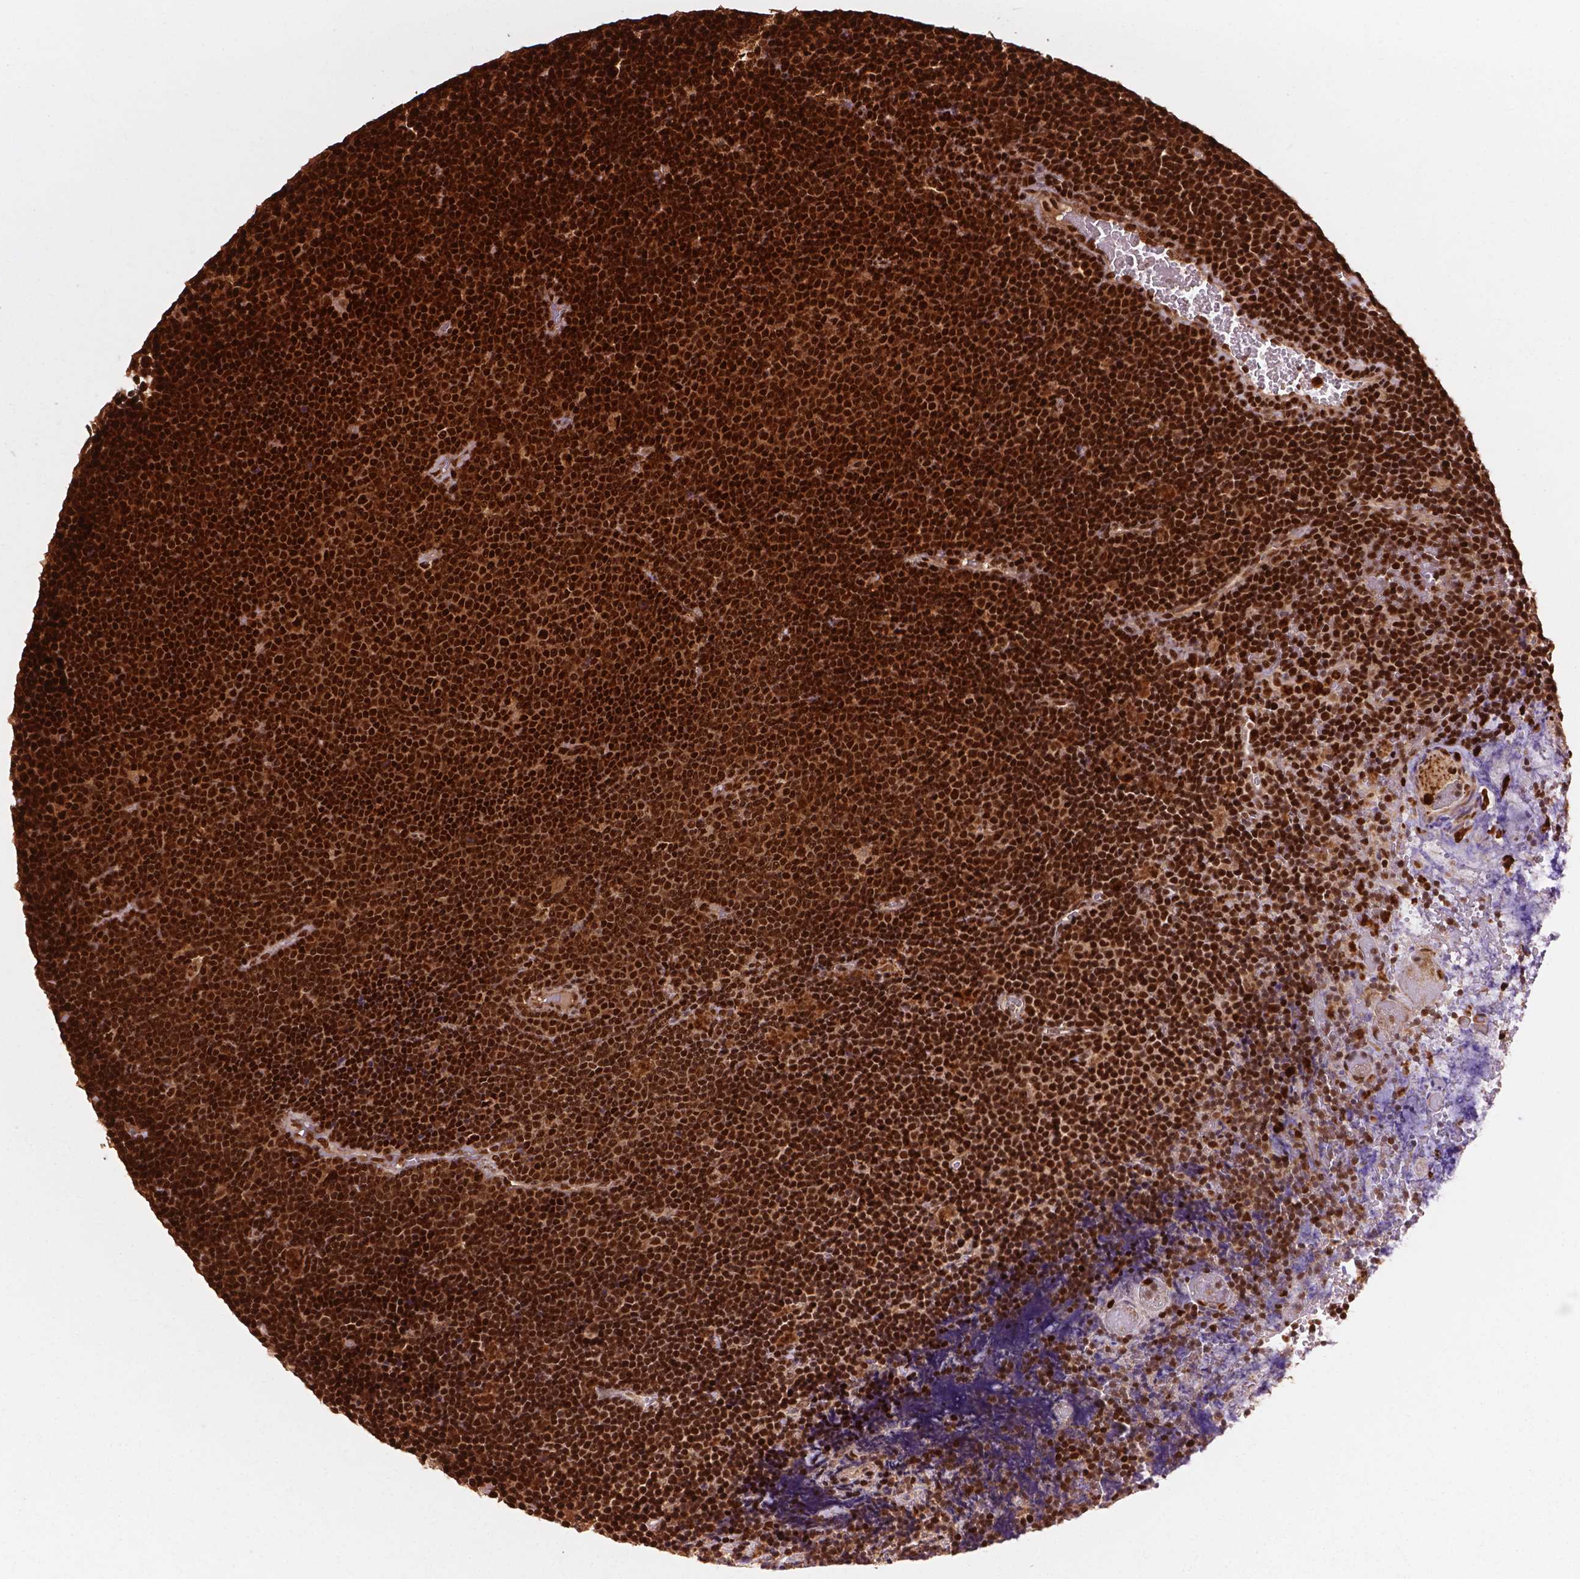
{"staining": {"intensity": "strong", "quantity": ">75%", "location": "cytoplasmic/membranous,nuclear"}, "tissue": "lymphoma", "cell_type": "Tumor cells", "image_type": "cancer", "snomed": [{"axis": "morphology", "description": "Malignant lymphoma, non-Hodgkin's type, Low grade"}, {"axis": "topography", "description": "Brain"}], "caption": "Strong cytoplasmic/membranous and nuclear expression is present in about >75% of tumor cells in low-grade malignant lymphoma, non-Hodgkin's type.", "gene": "ANP32B", "patient": {"sex": "female", "age": 66}}